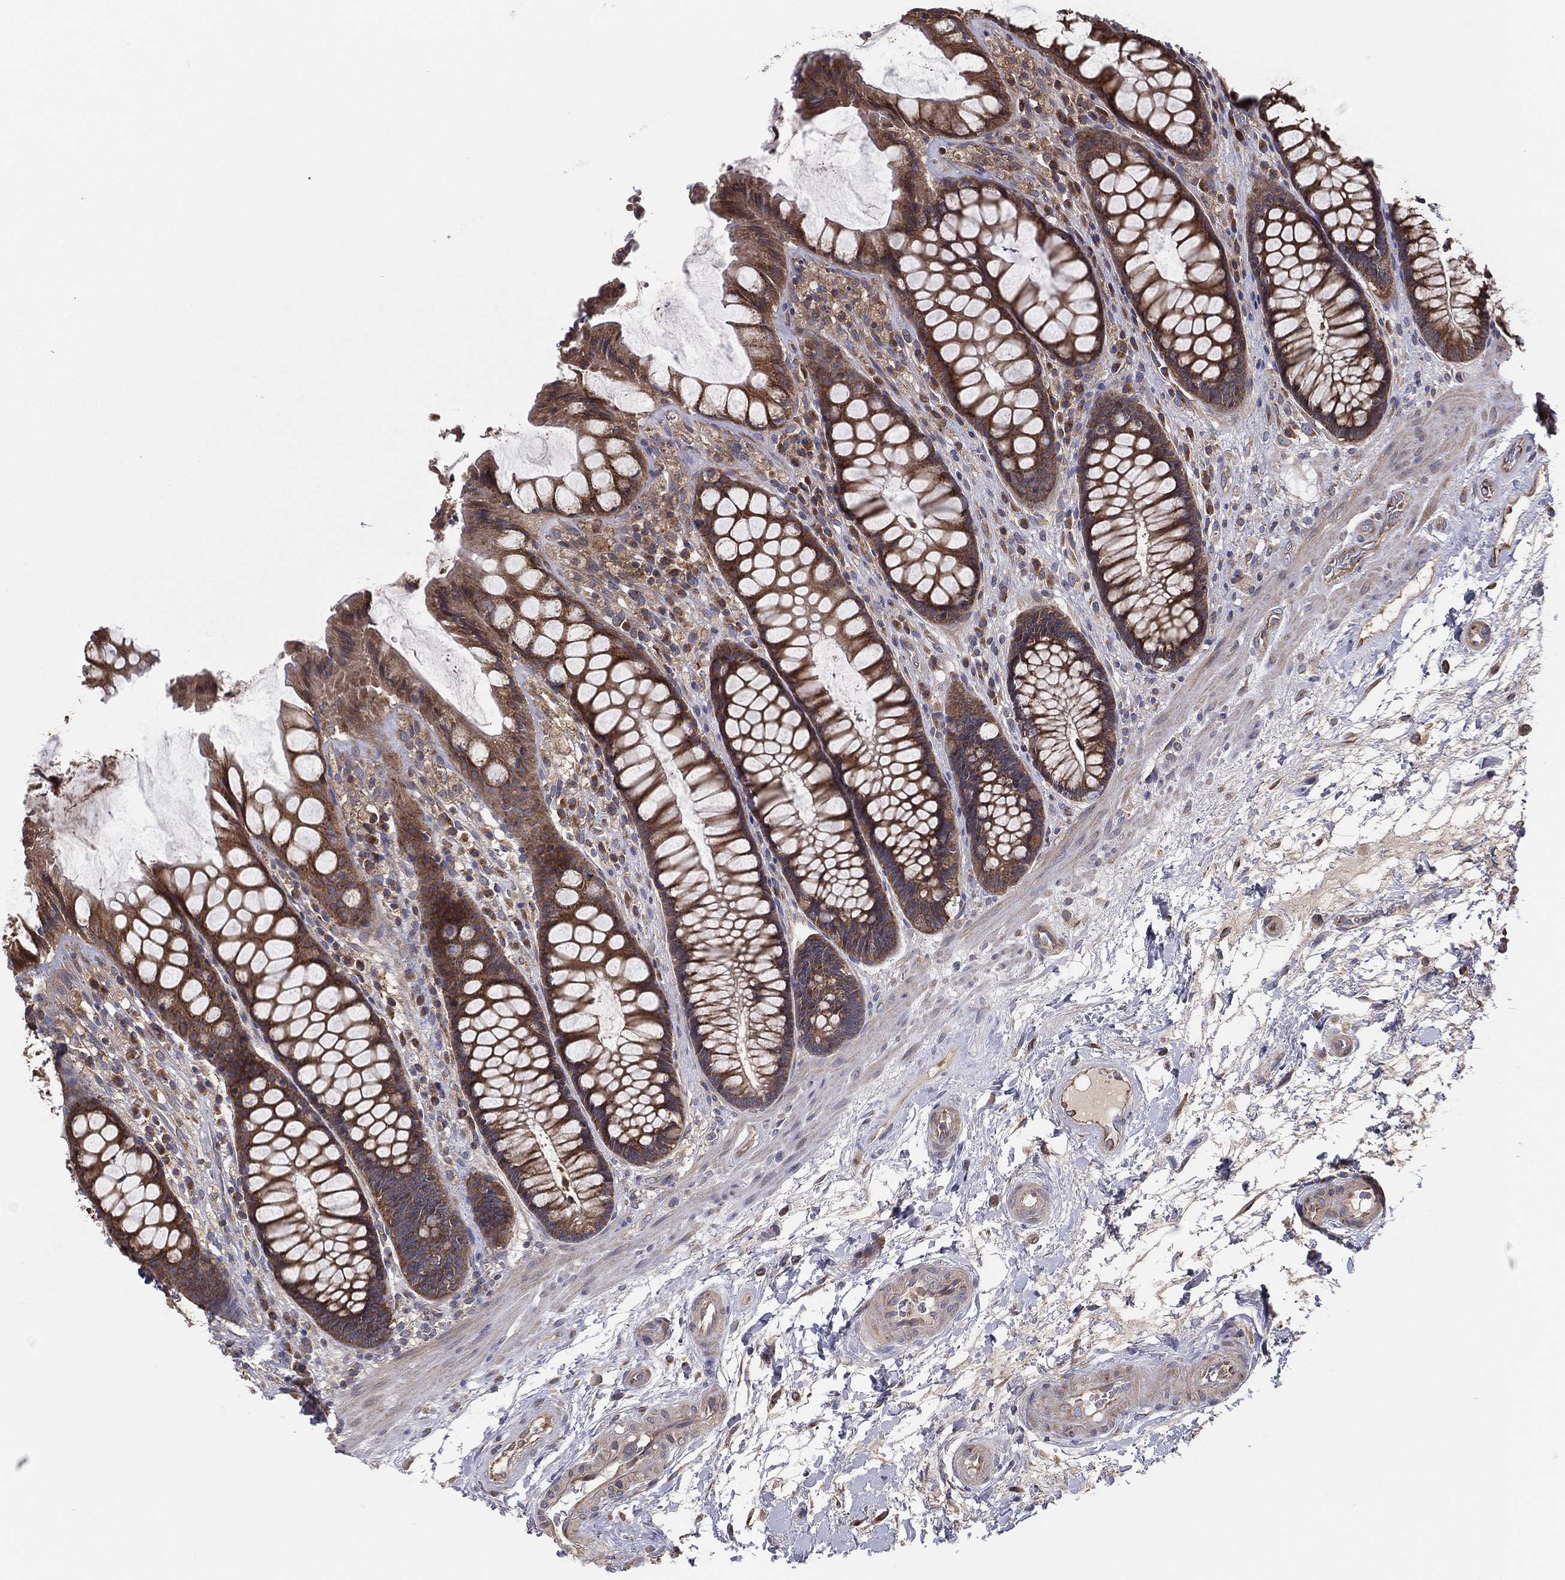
{"staining": {"intensity": "strong", "quantity": ">75%", "location": "cytoplasmic/membranous"}, "tissue": "rectum", "cell_type": "Glandular cells", "image_type": "normal", "snomed": [{"axis": "morphology", "description": "Normal tissue, NOS"}, {"axis": "topography", "description": "Rectum"}], "caption": "The micrograph displays staining of unremarkable rectum, revealing strong cytoplasmic/membranous protein staining (brown color) within glandular cells.", "gene": "EIF2B5", "patient": {"sex": "female", "age": 58}}